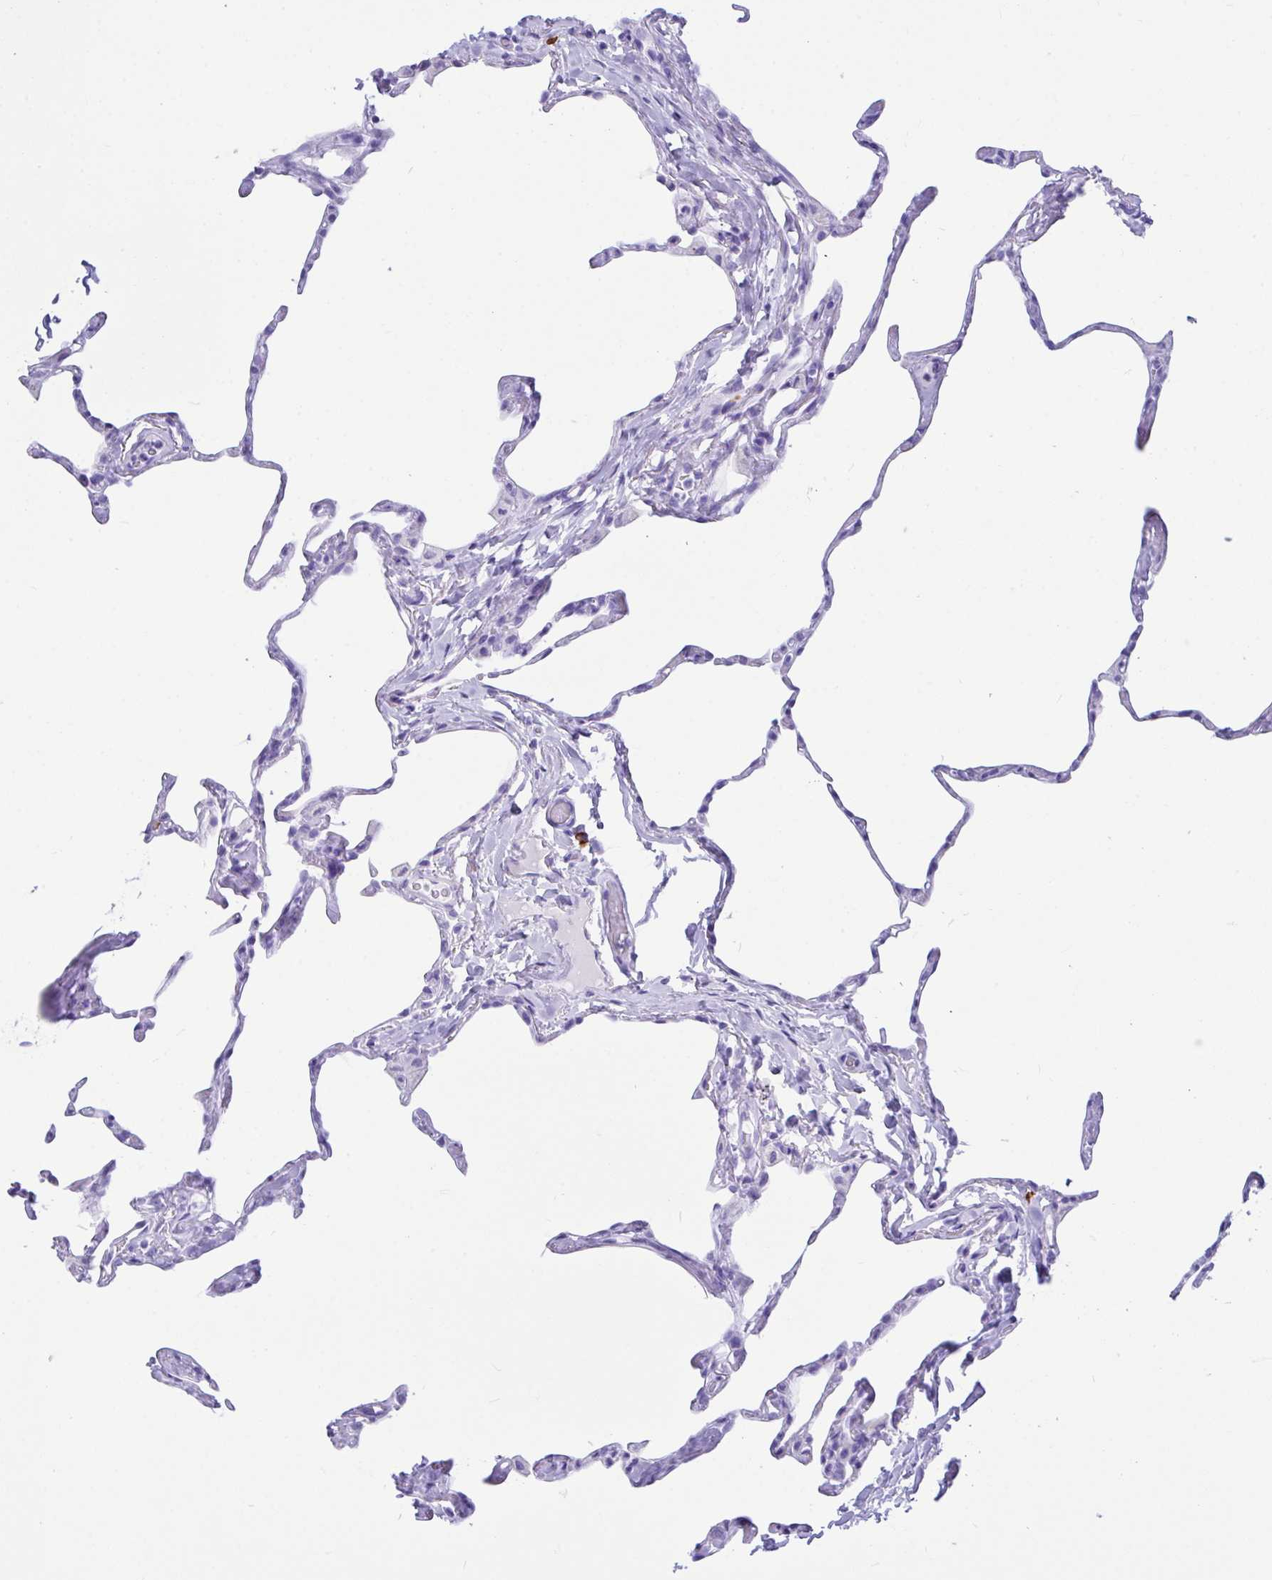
{"staining": {"intensity": "negative", "quantity": "none", "location": "none"}, "tissue": "lung", "cell_type": "Alveolar cells", "image_type": "normal", "snomed": [{"axis": "morphology", "description": "Normal tissue, NOS"}, {"axis": "topography", "description": "Lung"}], "caption": "Alveolar cells are negative for protein expression in unremarkable human lung.", "gene": "BEST4", "patient": {"sex": "male", "age": 65}}